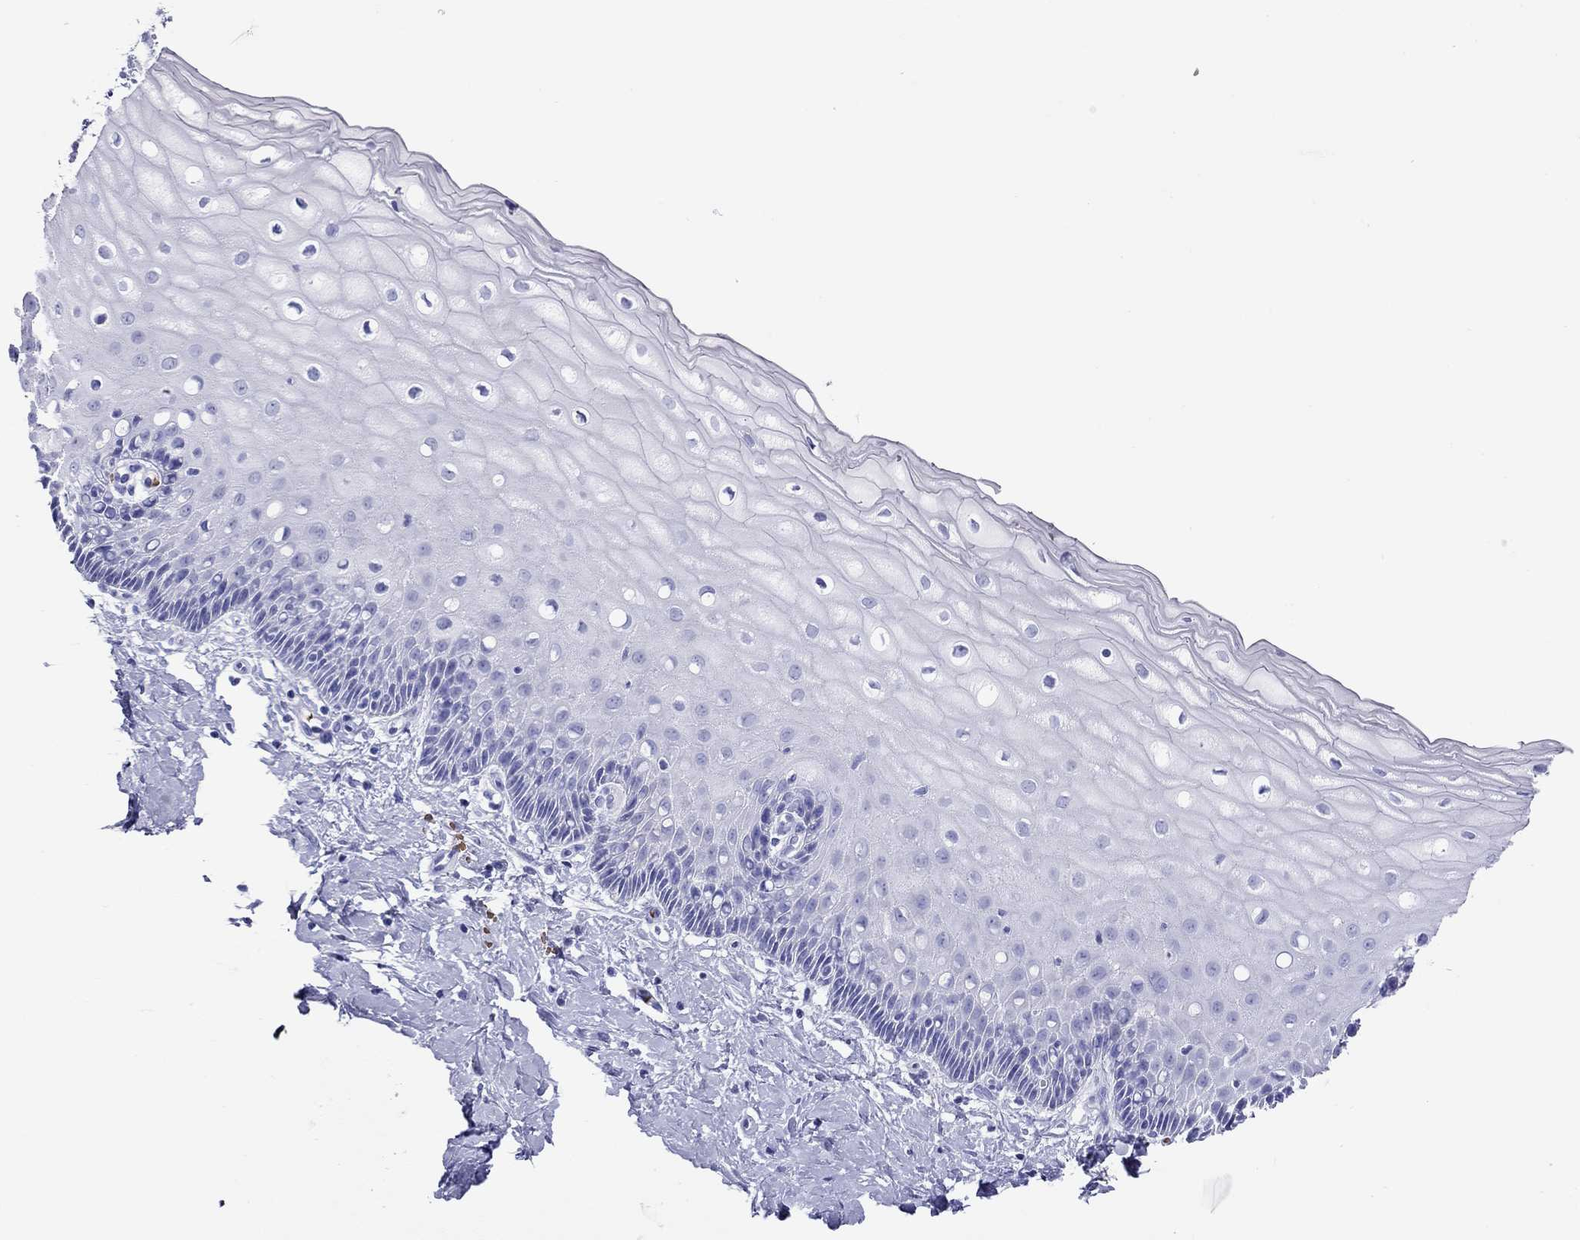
{"staining": {"intensity": "negative", "quantity": "none", "location": "none"}, "tissue": "cervix", "cell_type": "Glandular cells", "image_type": "normal", "snomed": [{"axis": "morphology", "description": "Normal tissue, NOS"}, {"axis": "topography", "description": "Cervix"}], "caption": "DAB (3,3'-diaminobenzidine) immunohistochemical staining of normal cervix exhibits no significant positivity in glandular cells.", "gene": "PTPRN", "patient": {"sex": "female", "age": 37}}